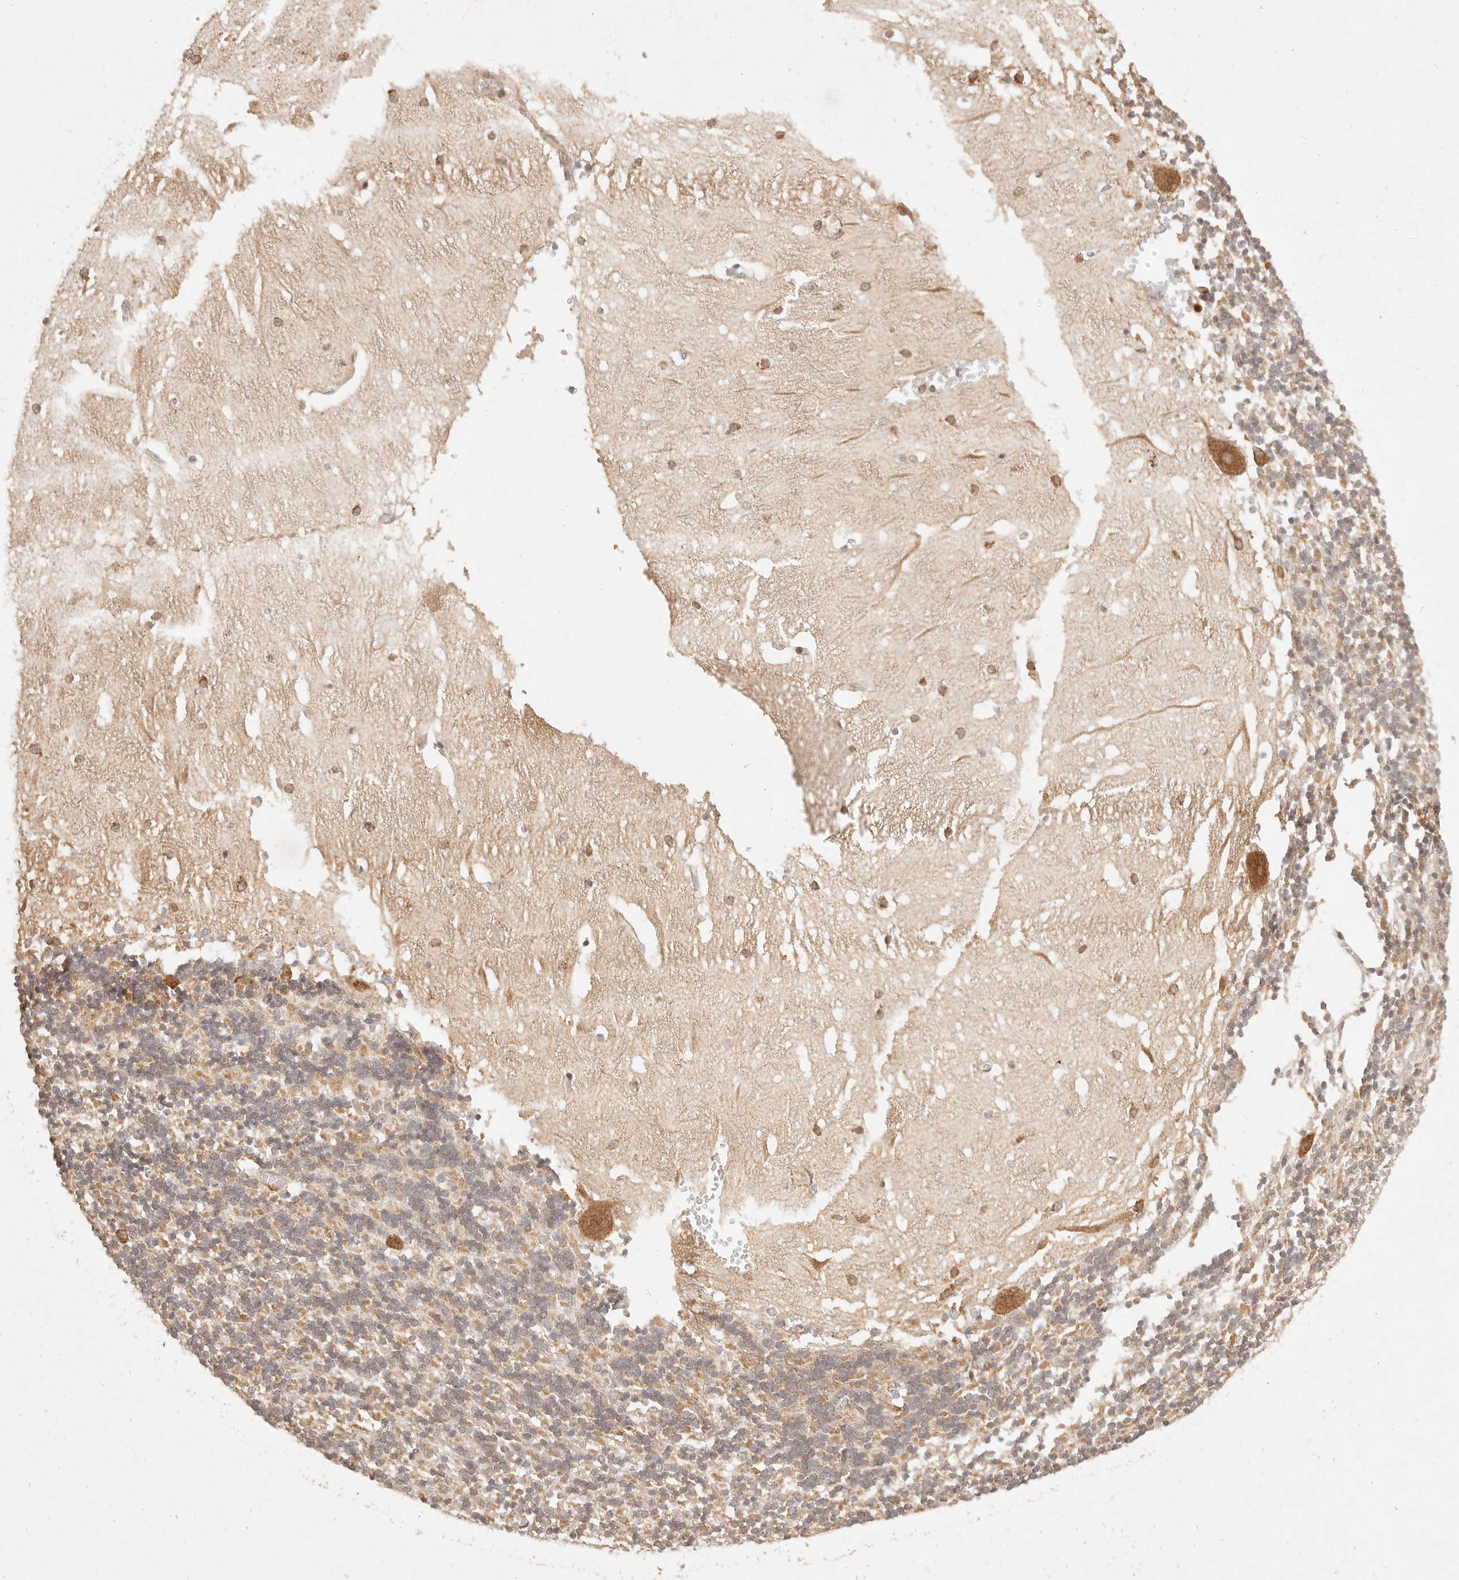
{"staining": {"intensity": "negative", "quantity": "none", "location": "none"}, "tissue": "cerebellum", "cell_type": "Cells in granular layer", "image_type": "normal", "snomed": [{"axis": "morphology", "description": "Normal tissue, NOS"}, {"axis": "topography", "description": "Cerebellum"}], "caption": "The photomicrograph reveals no staining of cells in granular layer in benign cerebellum. (DAB (3,3'-diaminobenzidine) IHC visualized using brightfield microscopy, high magnification).", "gene": "TIMM17A", "patient": {"sex": "male", "age": 37}}